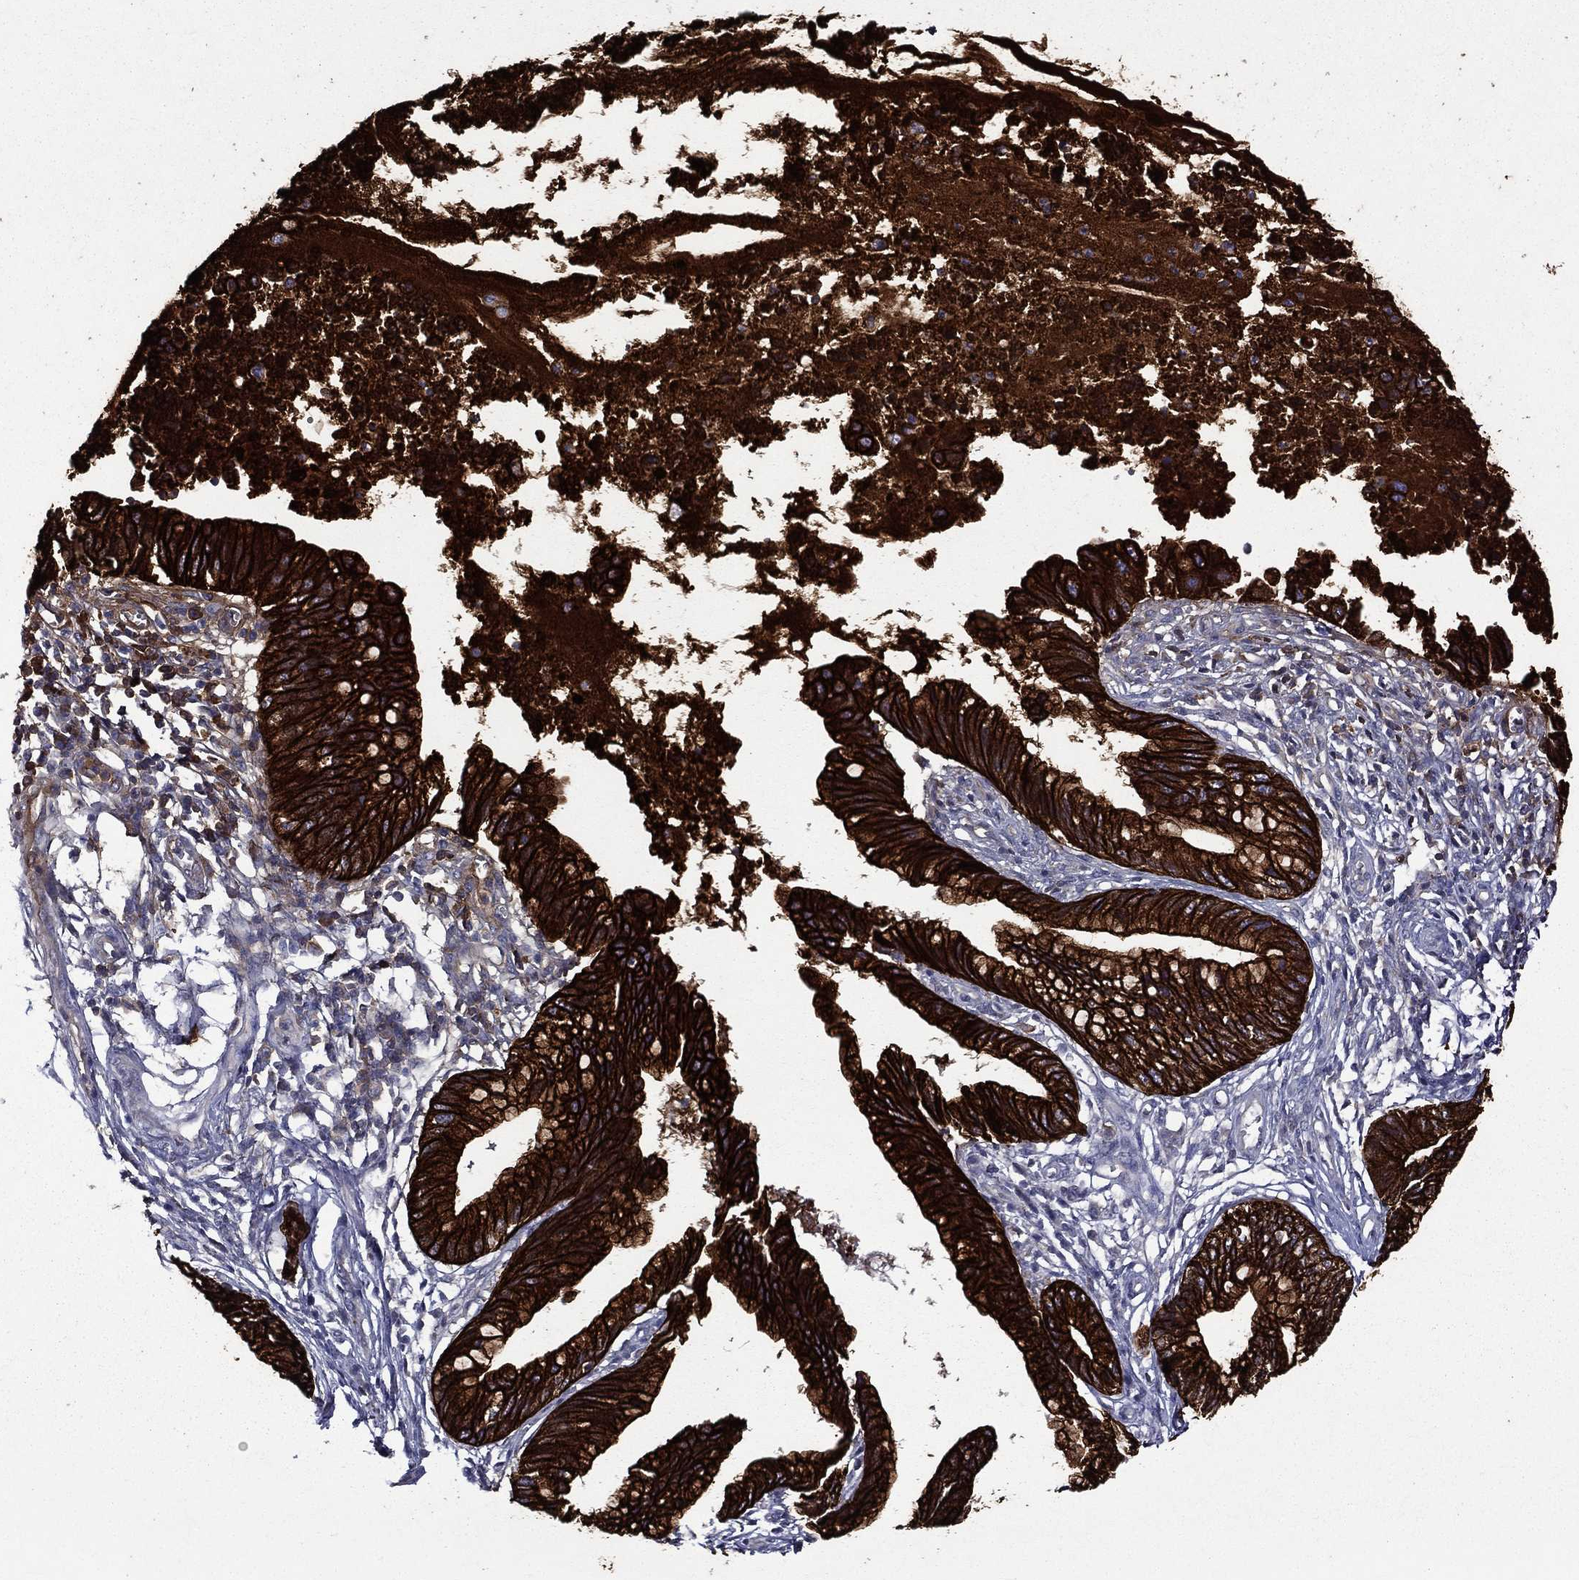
{"staining": {"intensity": "strong", "quantity": ">75%", "location": "cytoplasmic/membranous"}, "tissue": "cervical cancer", "cell_type": "Tumor cells", "image_type": "cancer", "snomed": [{"axis": "morphology", "description": "Adenocarcinoma, NOS"}, {"axis": "topography", "description": "Cervix"}], "caption": "Tumor cells display high levels of strong cytoplasmic/membranous expression in approximately >75% of cells in human cervical adenocarcinoma. (brown staining indicates protein expression, while blue staining denotes nuclei).", "gene": "KRT7", "patient": {"sex": "female", "age": 44}}